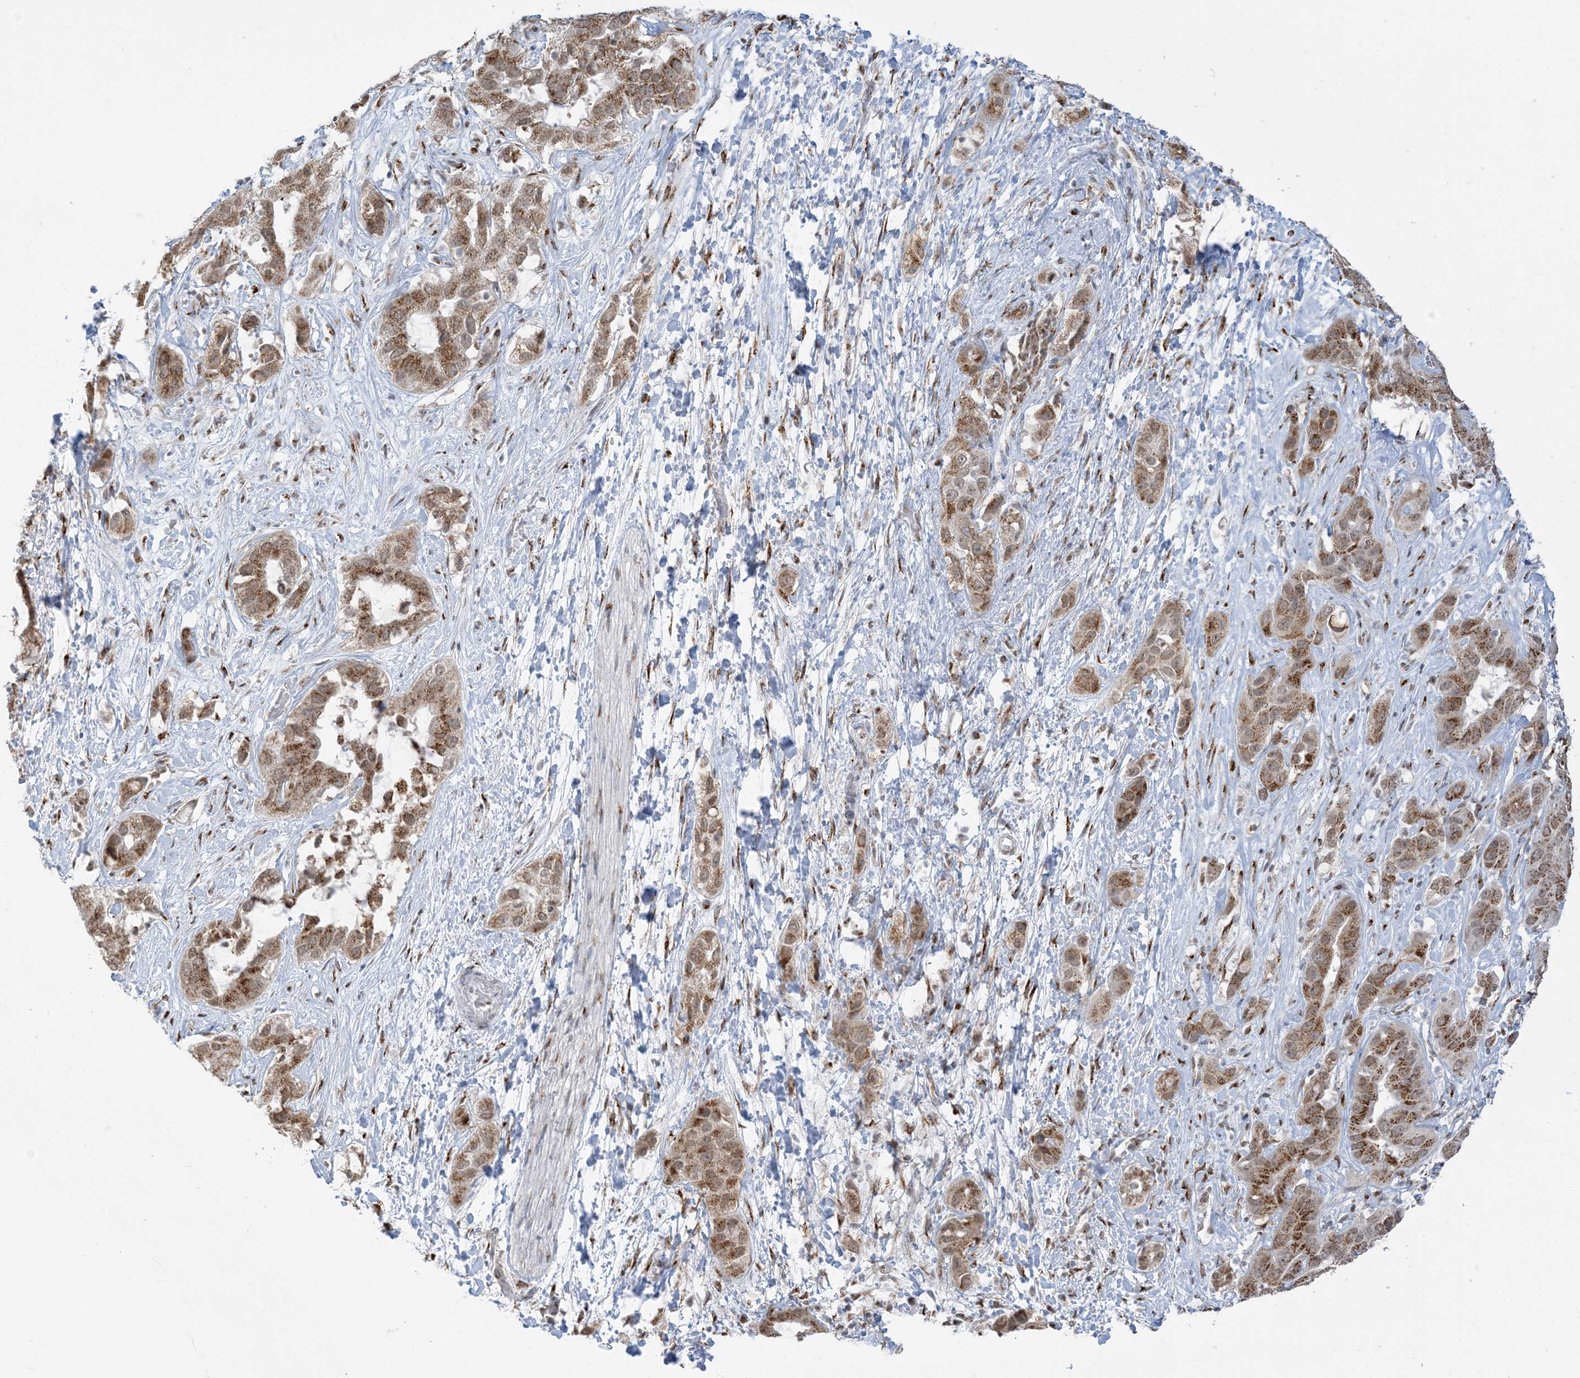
{"staining": {"intensity": "moderate", "quantity": ">75%", "location": "cytoplasmic/membranous,nuclear"}, "tissue": "liver cancer", "cell_type": "Tumor cells", "image_type": "cancer", "snomed": [{"axis": "morphology", "description": "Cholangiocarcinoma"}, {"axis": "topography", "description": "Liver"}], "caption": "A brown stain labels moderate cytoplasmic/membranous and nuclear staining of a protein in liver cholangiocarcinoma tumor cells. The protein is stained brown, and the nuclei are stained in blue (DAB IHC with brightfield microscopy, high magnification).", "gene": "GPR107", "patient": {"sex": "female", "age": 52}}